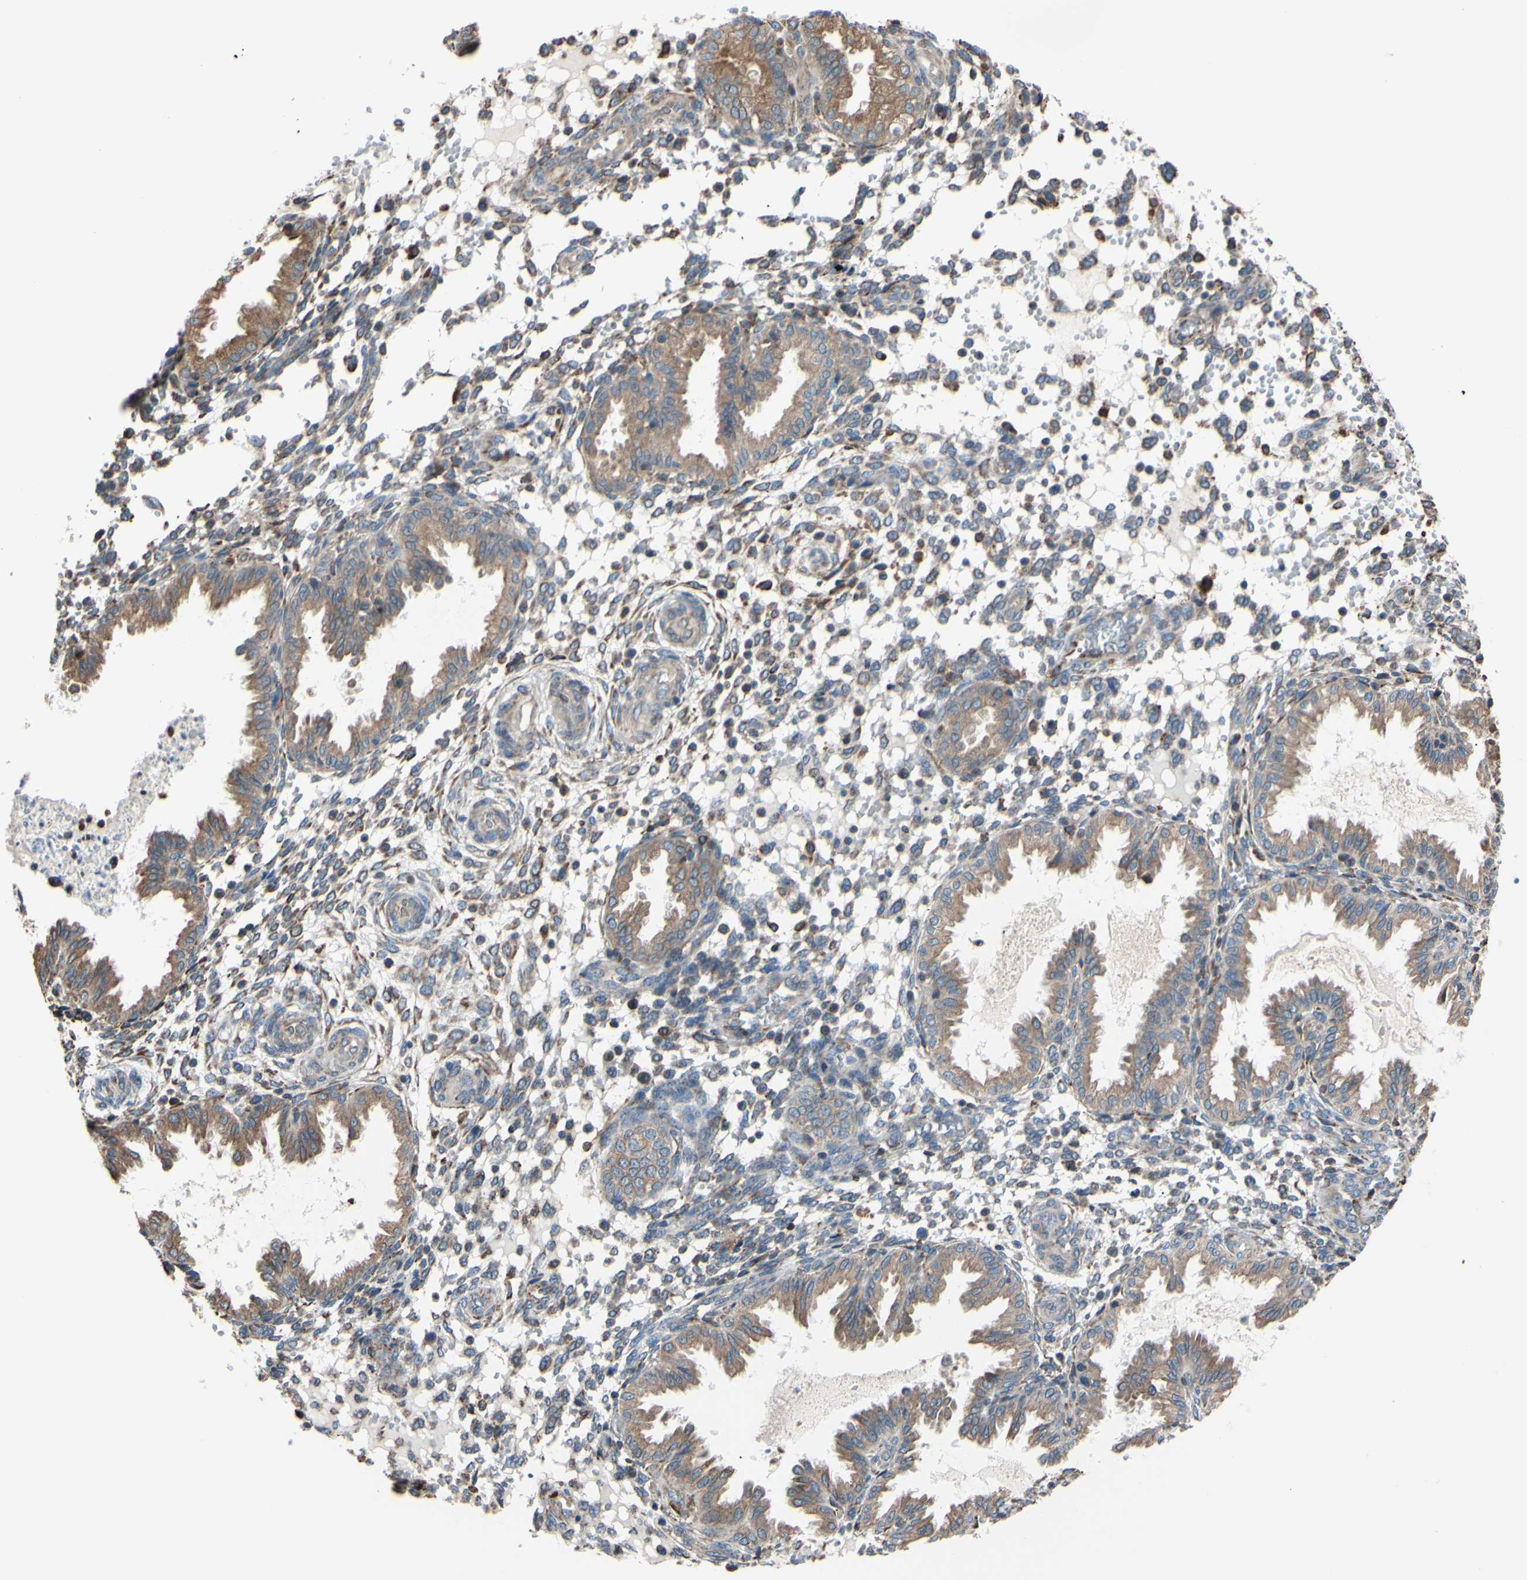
{"staining": {"intensity": "weak", "quantity": "25%-75%", "location": "cytoplasmic/membranous"}, "tissue": "endometrium", "cell_type": "Cells in endometrial stroma", "image_type": "normal", "snomed": [{"axis": "morphology", "description": "Normal tissue, NOS"}, {"axis": "topography", "description": "Endometrium"}], "caption": "This is a histology image of IHC staining of unremarkable endometrium, which shows weak expression in the cytoplasmic/membranous of cells in endometrial stroma.", "gene": "BMF", "patient": {"sex": "female", "age": 33}}